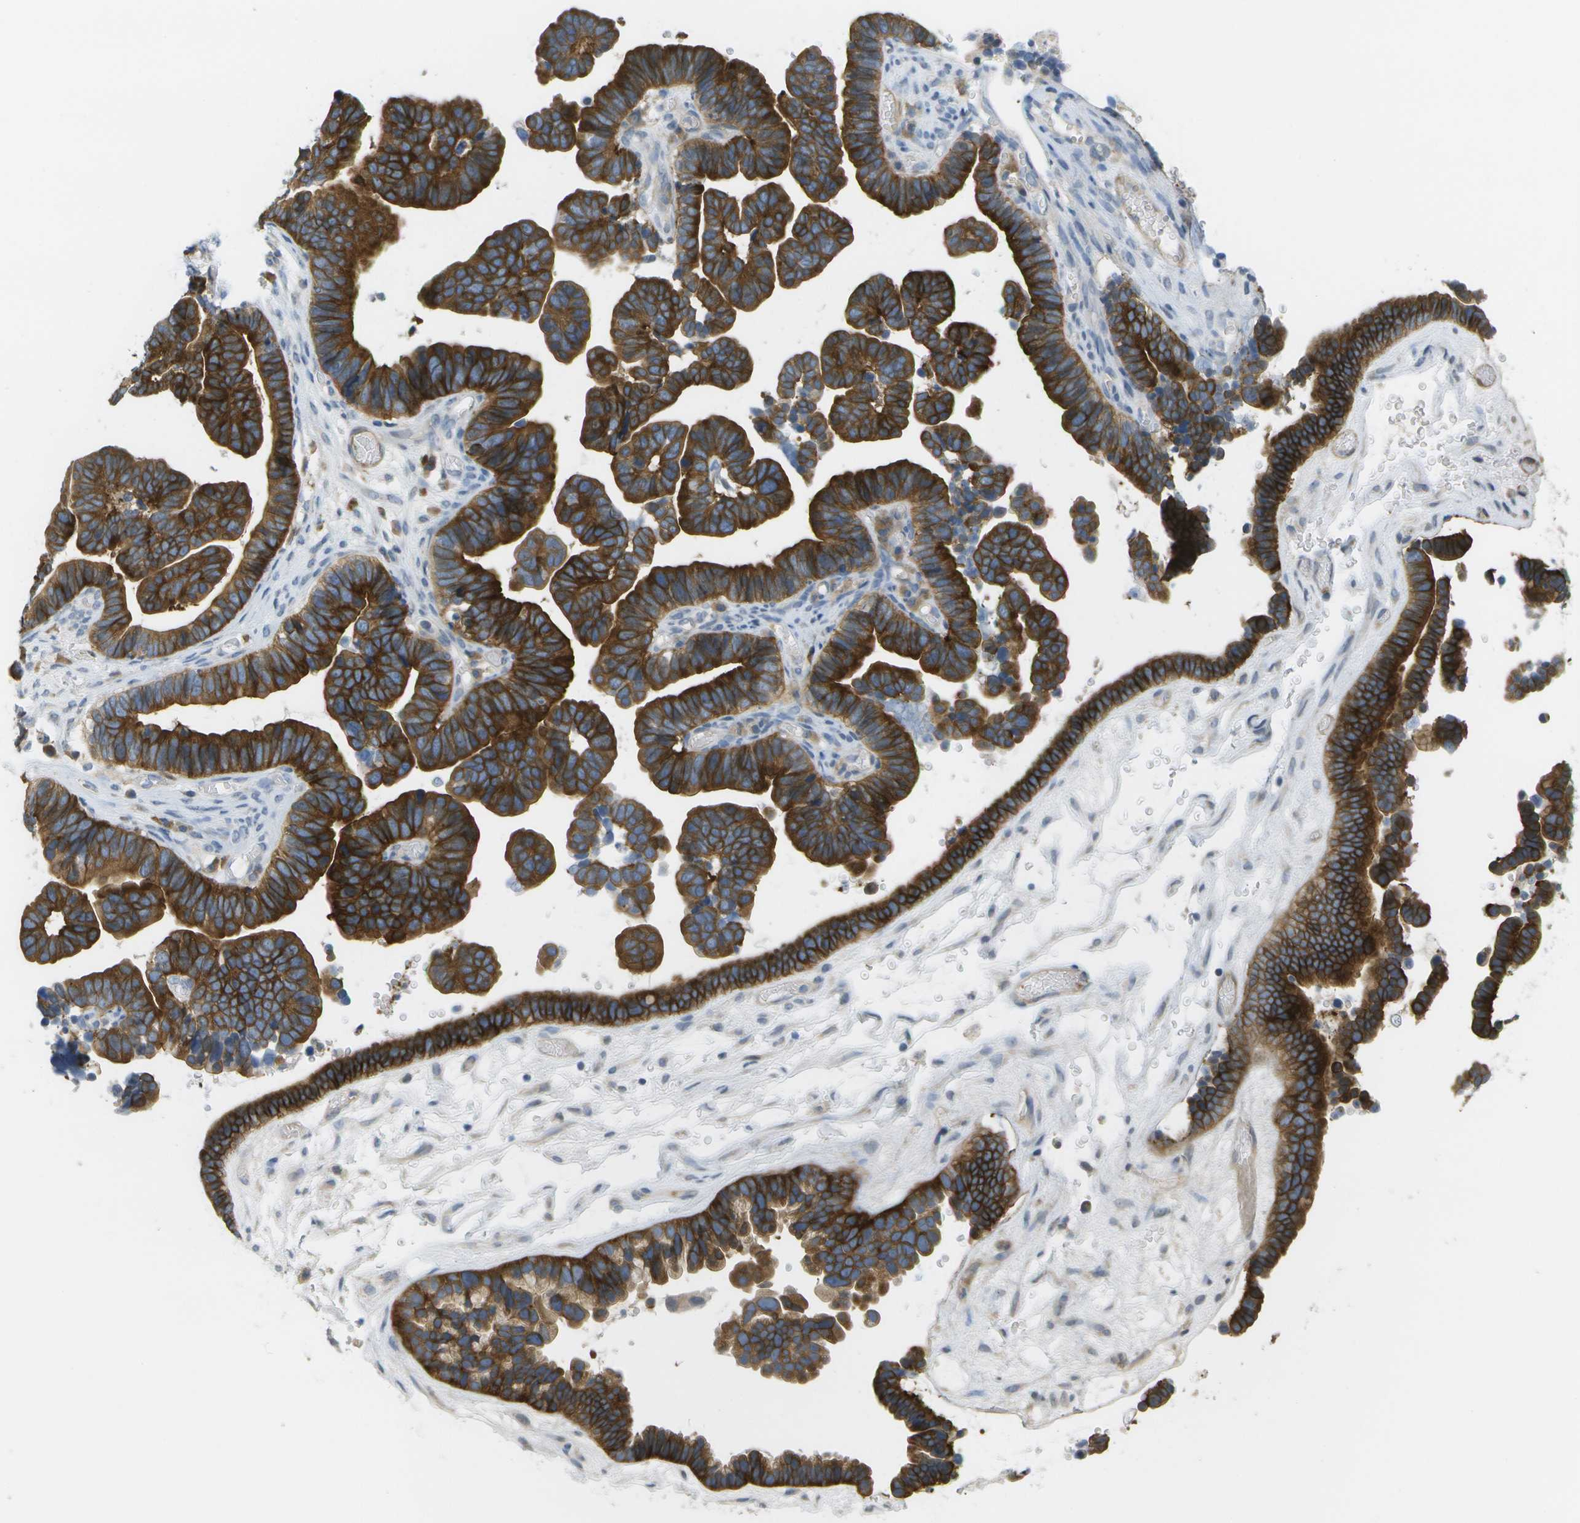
{"staining": {"intensity": "strong", "quantity": ">75%", "location": "cytoplasmic/membranous"}, "tissue": "ovarian cancer", "cell_type": "Tumor cells", "image_type": "cancer", "snomed": [{"axis": "morphology", "description": "Cystadenocarcinoma, serous, NOS"}, {"axis": "topography", "description": "Ovary"}], "caption": "Immunohistochemistry photomicrograph of human ovarian cancer stained for a protein (brown), which demonstrates high levels of strong cytoplasmic/membranous expression in approximately >75% of tumor cells.", "gene": "MARCHF8", "patient": {"sex": "female", "age": 56}}